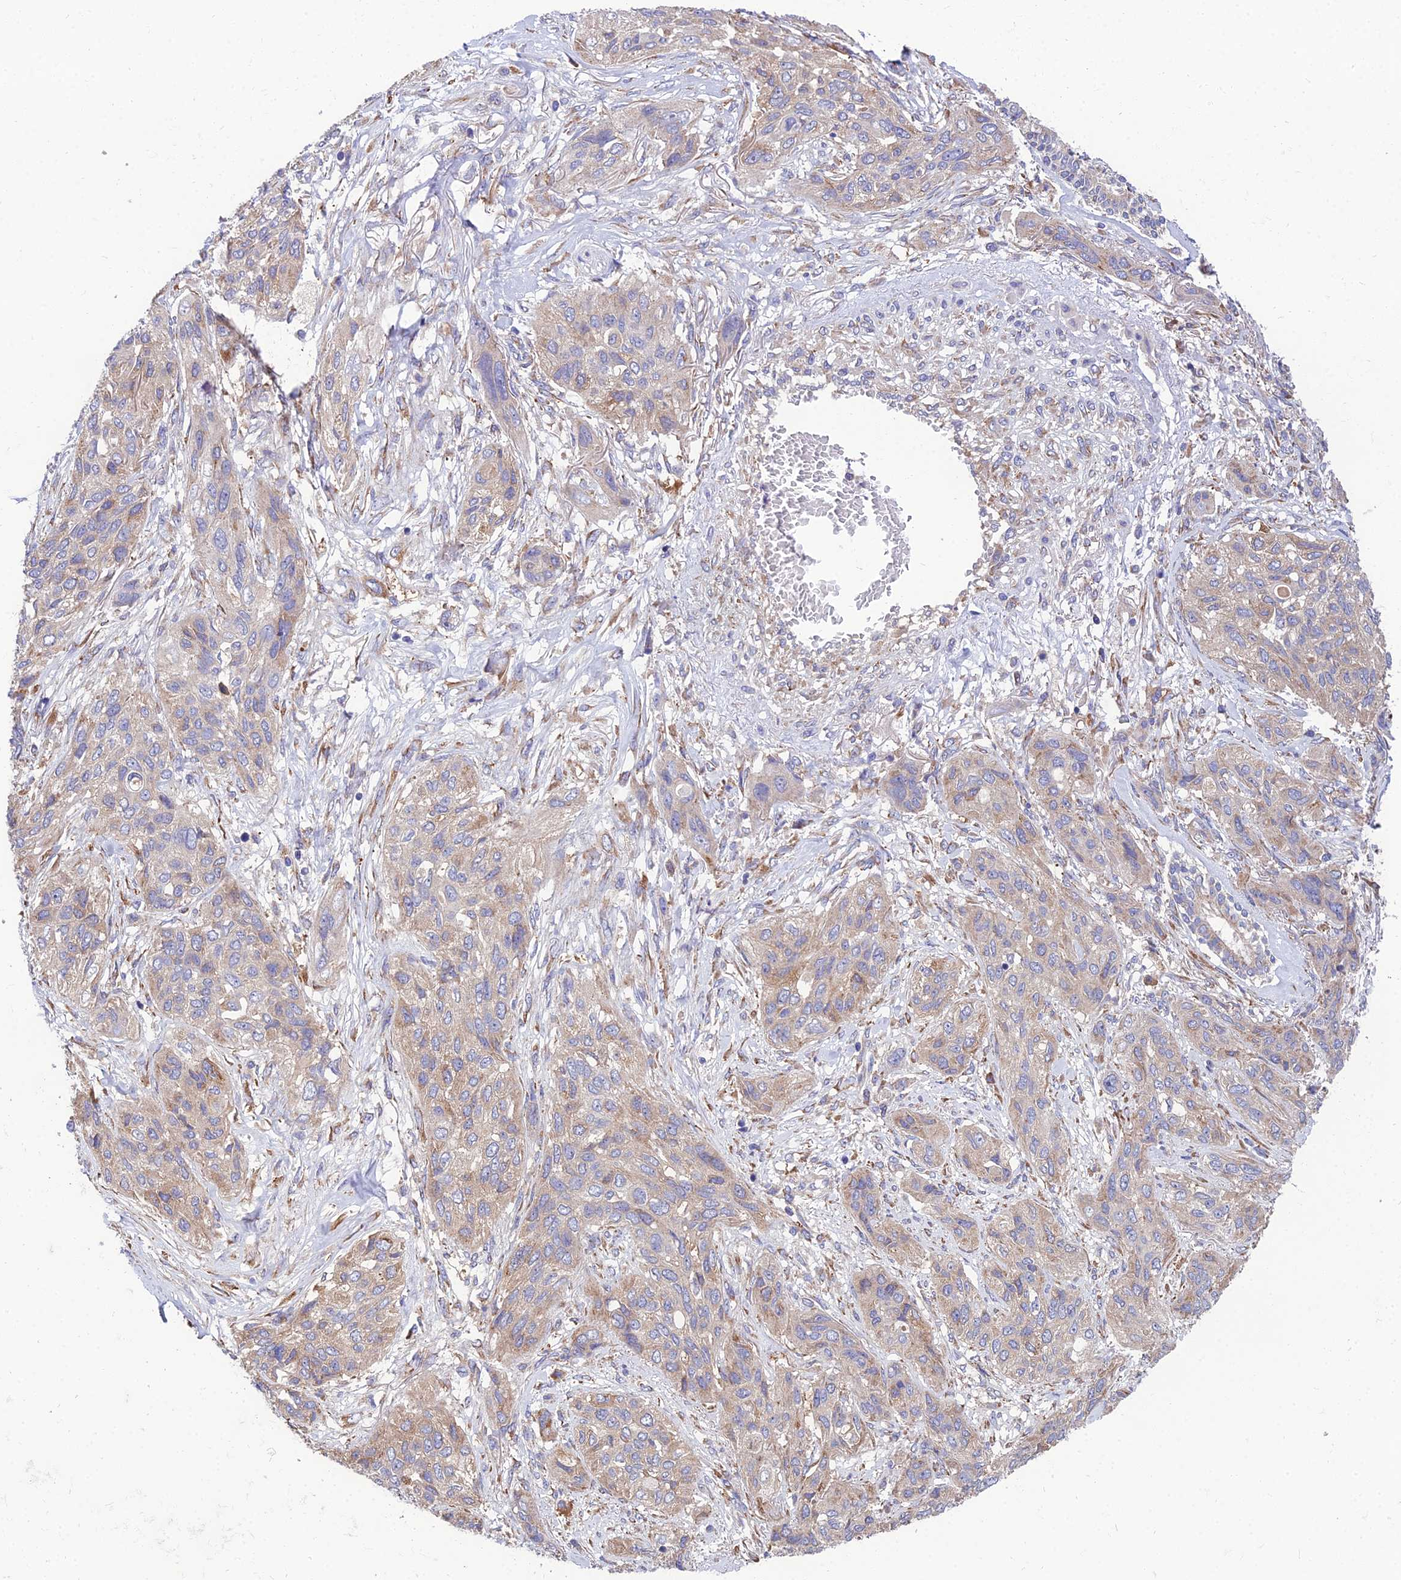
{"staining": {"intensity": "weak", "quantity": "<25%", "location": "cytoplasmic/membranous"}, "tissue": "lung cancer", "cell_type": "Tumor cells", "image_type": "cancer", "snomed": [{"axis": "morphology", "description": "Squamous cell carcinoma, NOS"}, {"axis": "topography", "description": "Lung"}], "caption": "Protein analysis of lung squamous cell carcinoma displays no significant staining in tumor cells.", "gene": "UMAD1", "patient": {"sex": "female", "age": 70}}